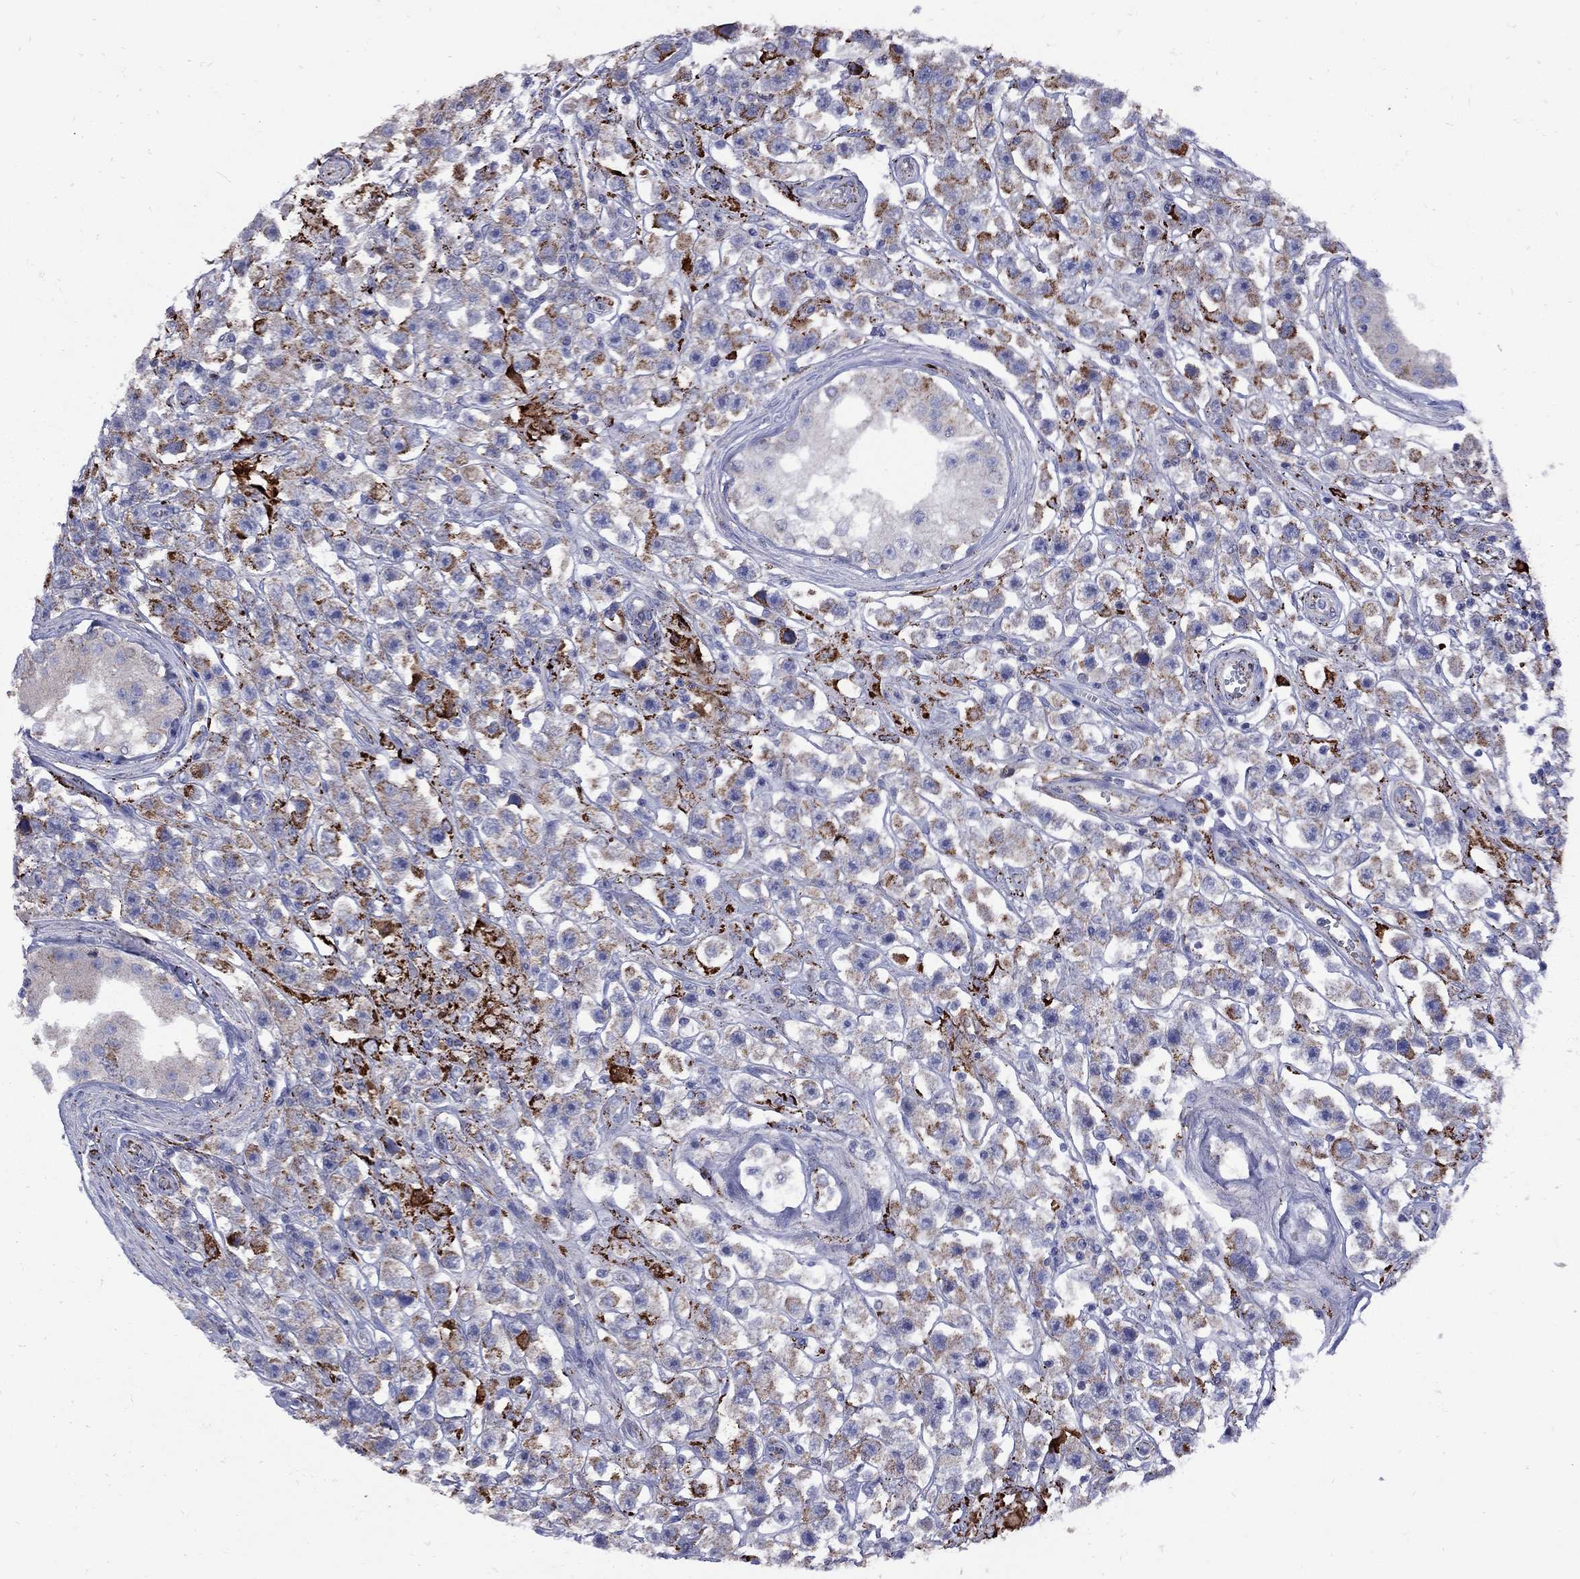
{"staining": {"intensity": "strong", "quantity": "25%-75%", "location": "cytoplasmic/membranous"}, "tissue": "testis cancer", "cell_type": "Tumor cells", "image_type": "cancer", "snomed": [{"axis": "morphology", "description": "Seminoma, NOS"}, {"axis": "topography", "description": "Testis"}], "caption": "Testis cancer stained for a protein demonstrates strong cytoplasmic/membranous positivity in tumor cells.", "gene": "SESTD1", "patient": {"sex": "male", "age": 45}}